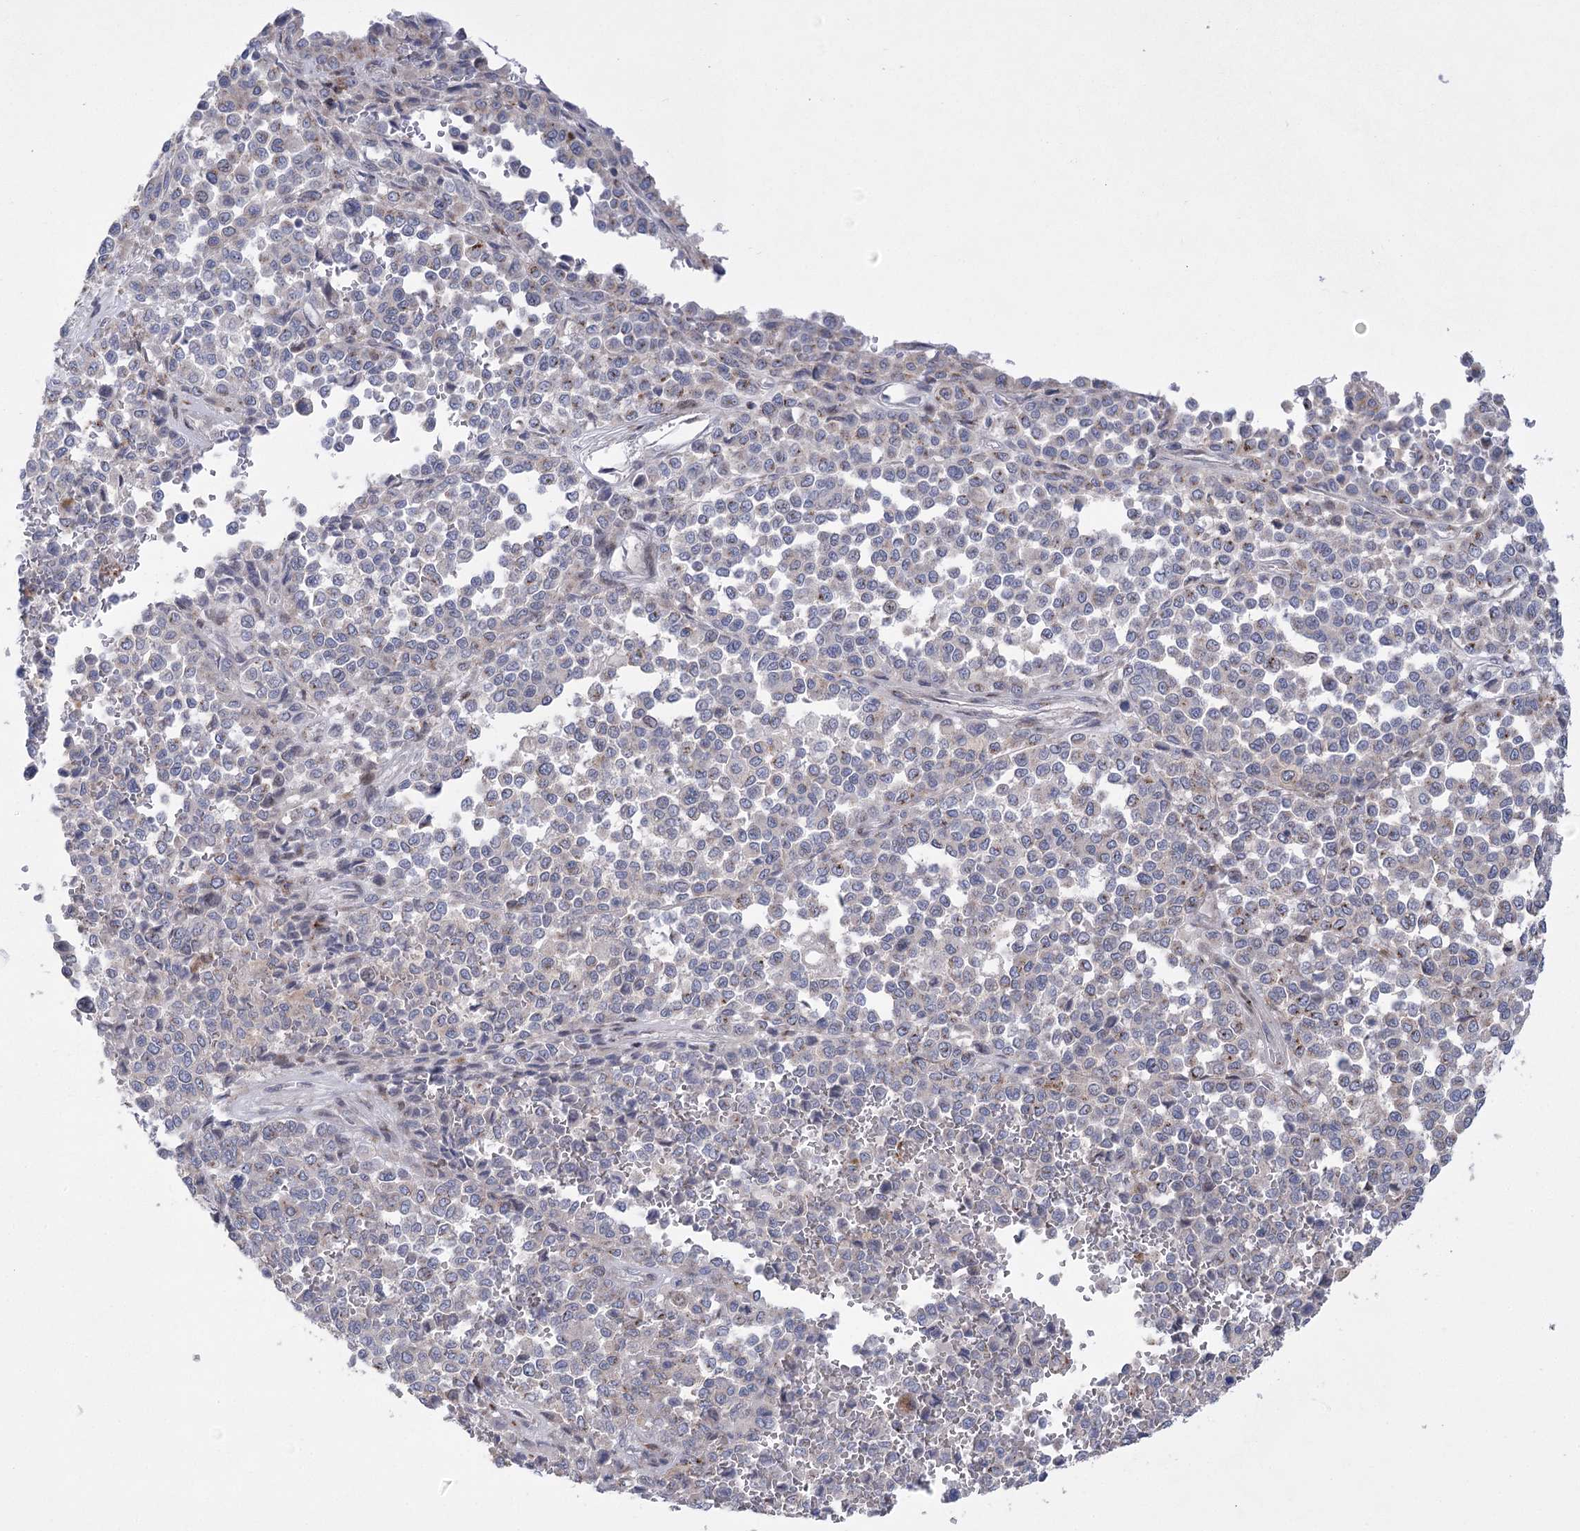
{"staining": {"intensity": "weak", "quantity": "<25%", "location": "cytoplasmic/membranous"}, "tissue": "melanoma", "cell_type": "Tumor cells", "image_type": "cancer", "snomed": [{"axis": "morphology", "description": "Malignant melanoma, Metastatic site"}, {"axis": "topography", "description": "Pancreas"}], "caption": "Micrograph shows no significant protein staining in tumor cells of melanoma. (DAB immunohistochemistry with hematoxylin counter stain).", "gene": "NME7", "patient": {"sex": "female", "age": 30}}